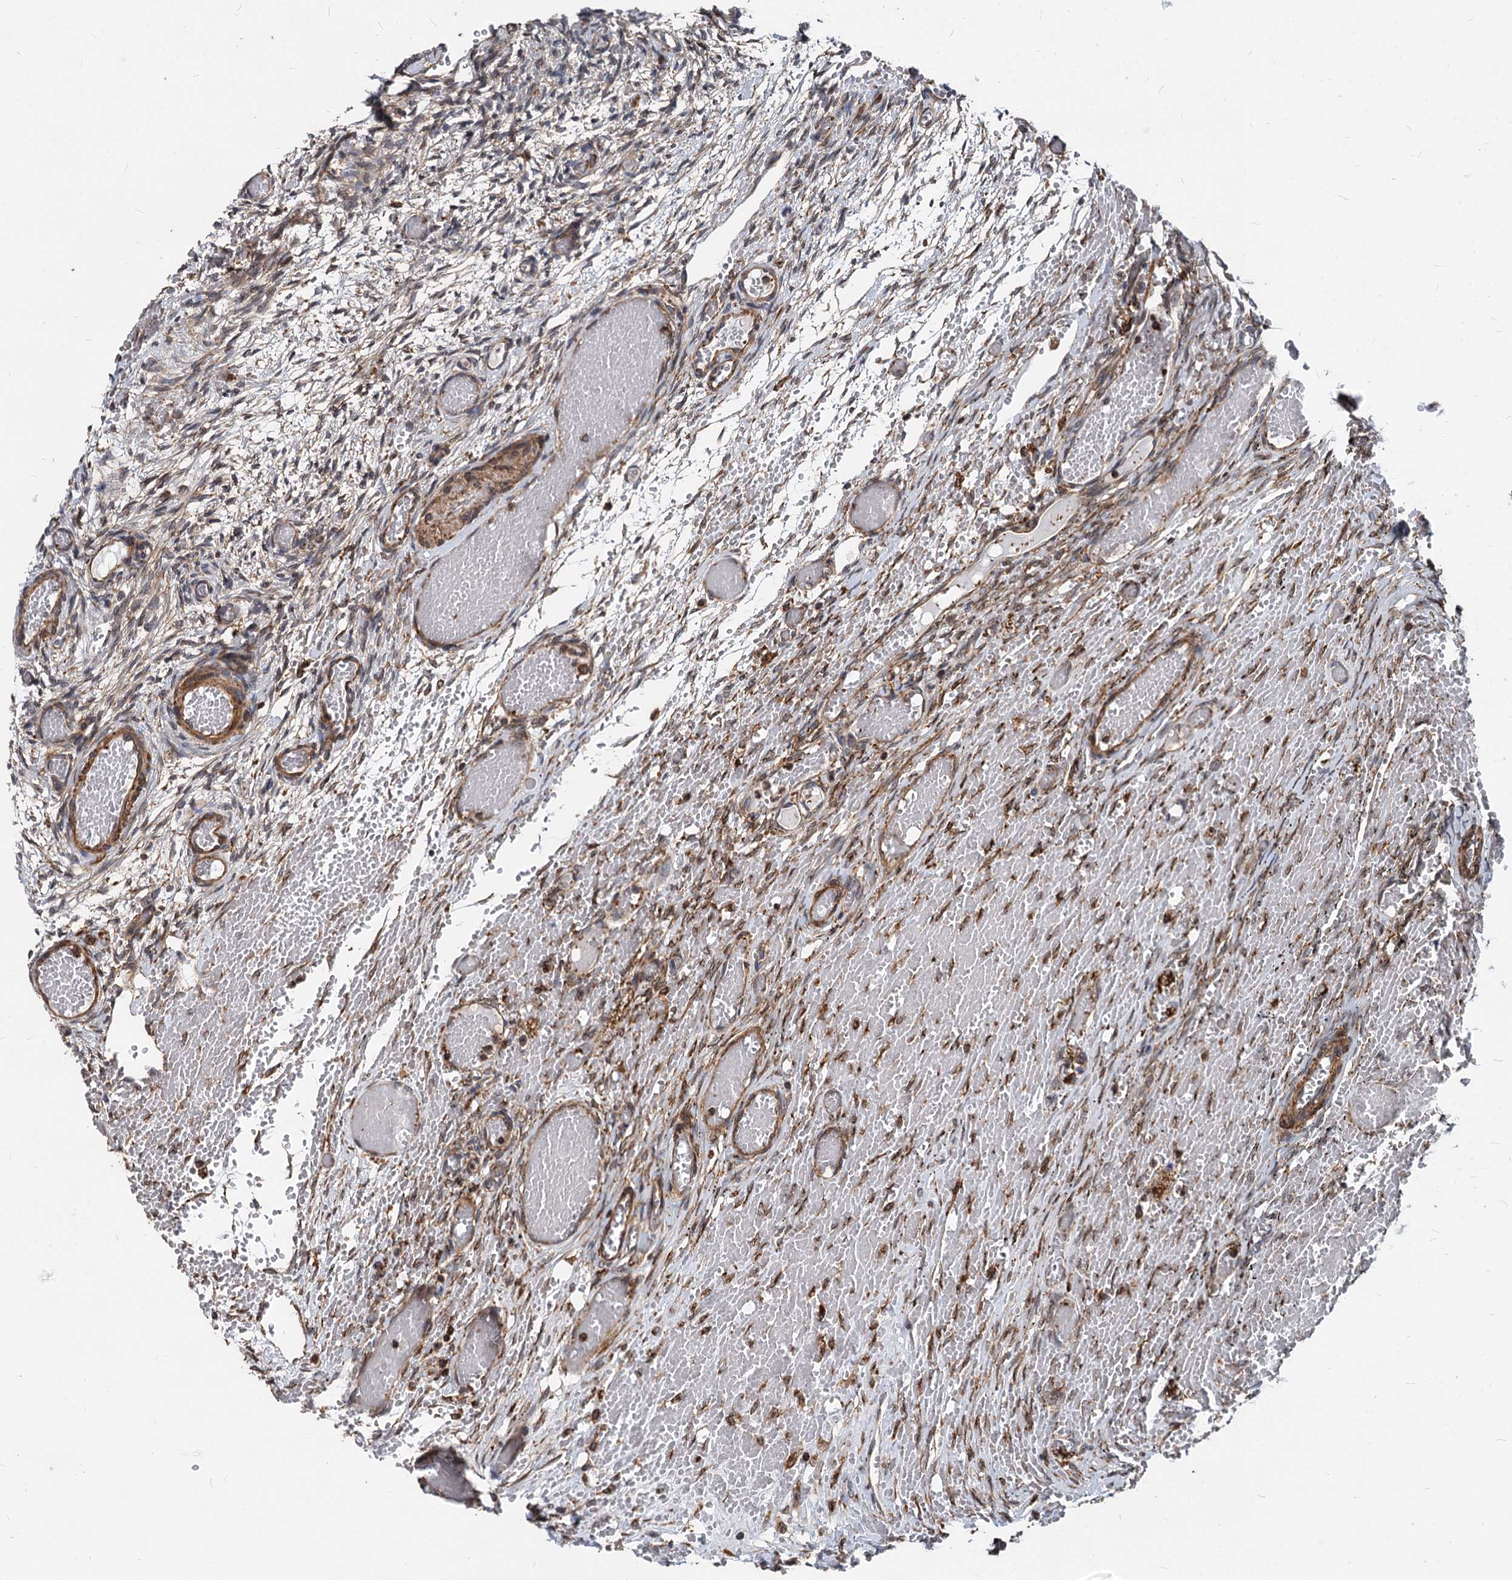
{"staining": {"intensity": "moderate", "quantity": ">75%", "location": "cytoplasmic/membranous"}, "tissue": "ovary", "cell_type": "Ovarian stroma cells", "image_type": "normal", "snomed": [{"axis": "morphology", "description": "Adenocarcinoma, NOS"}, {"axis": "topography", "description": "Endometrium"}], "caption": "Immunohistochemical staining of unremarkable human ovary exhibits moderate cytoplasmic/membranous protein expression in about >75% of ovarian stroma cells.", "gene": "STIM1", "patient": {"sex": "female", "age": 32}}